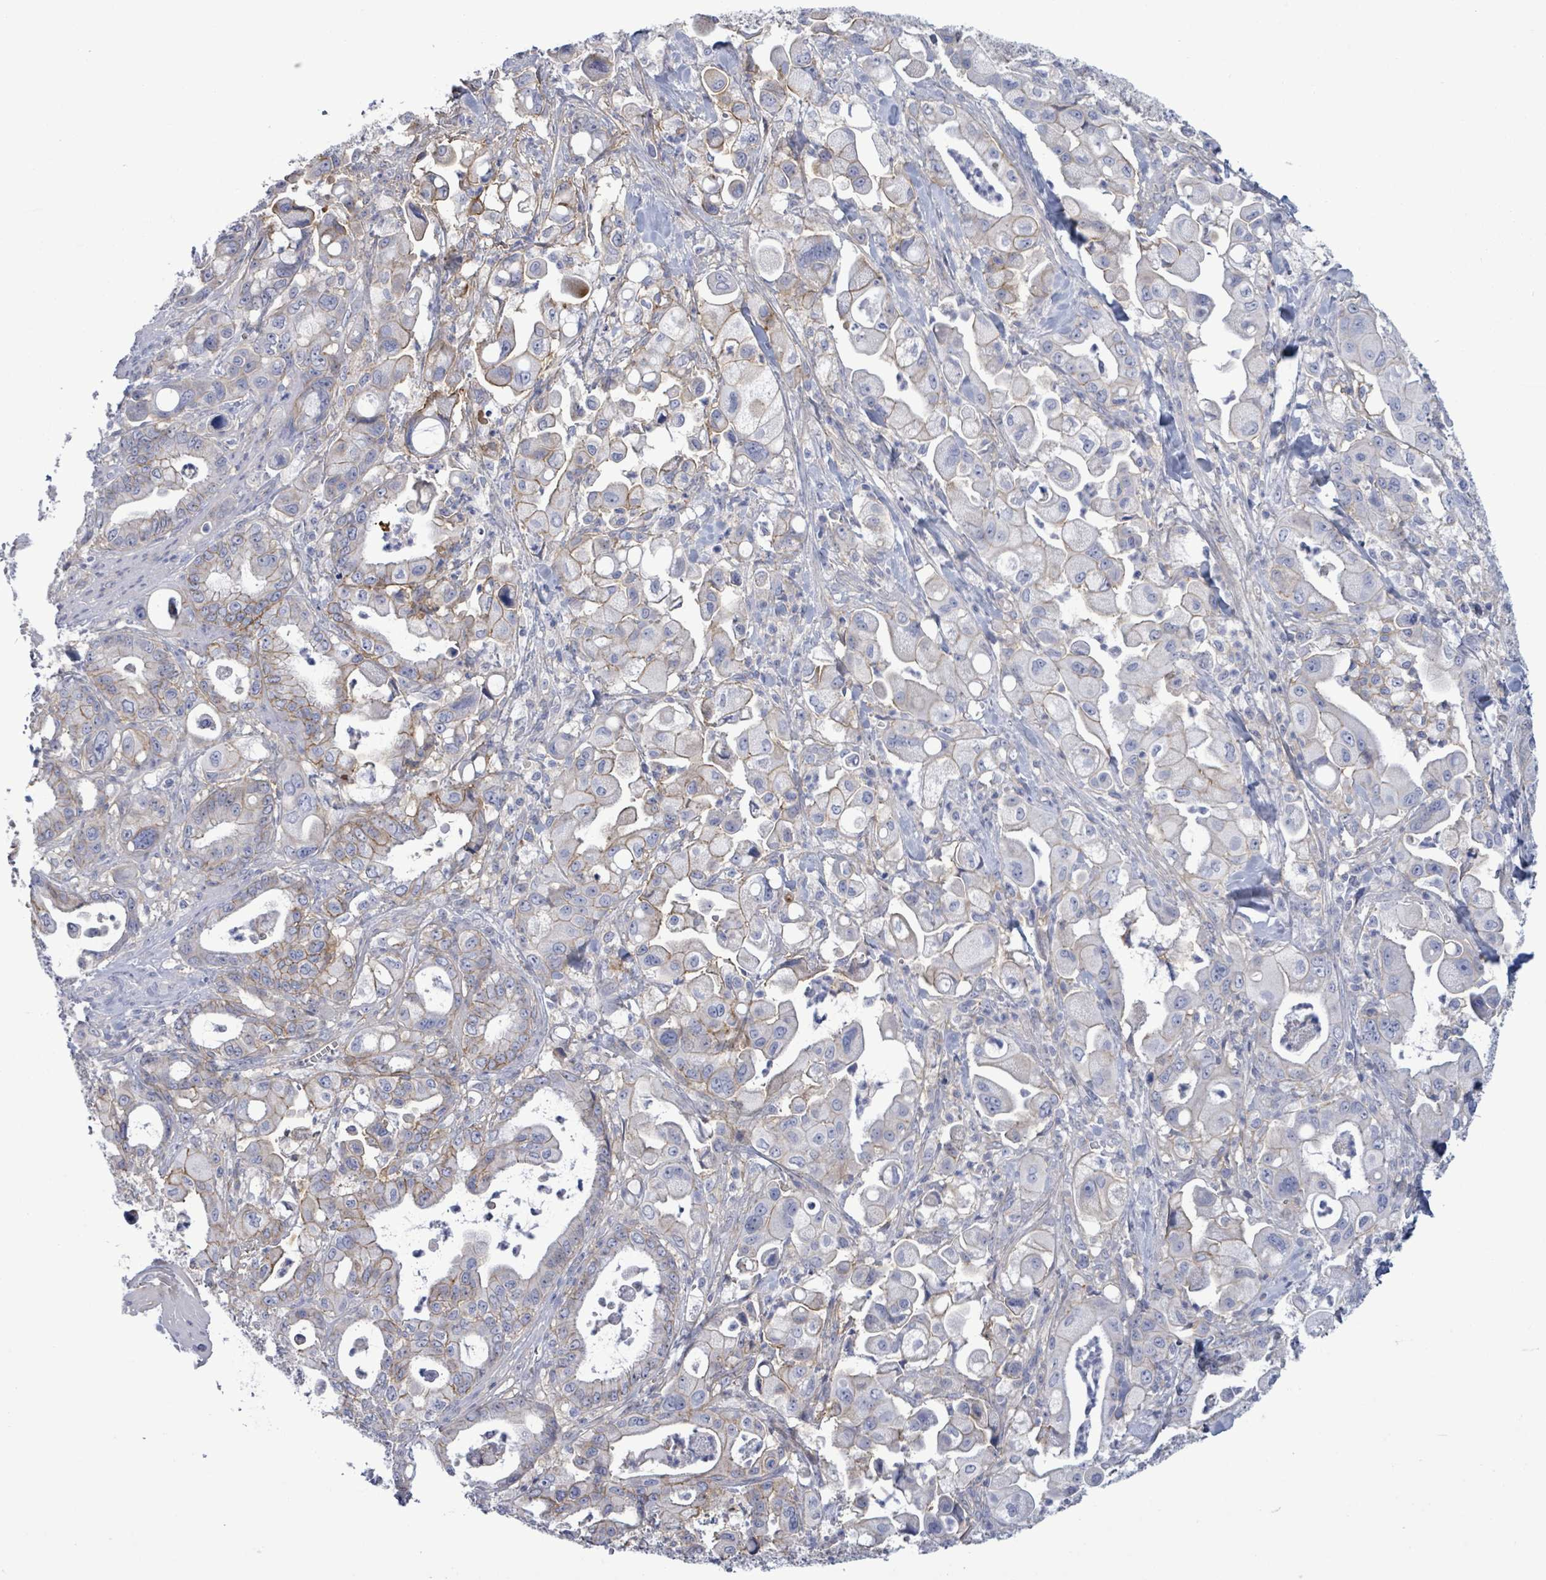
{"staining": {"intensity": "moderate", "quantity": "25%-75%", "location": "cytoplasmic/membranous"}, "tissue": "pancreatic cancer", "cell_type": "Tumor cells", "image_type": "cancer", "snomed": [{"axis": "morphology", "description": "Adenocarcinoma, NOS"}, {"axis": "topography", "description": "Pancreas"}], "caption": "A histopathology image of human pancreatic cancer (adenocarcinoma) stained for a protein exhibits moderate cytoplasmic/membranous brown staining in tumor cells. The staining was performed using DAB (3,3'-diaminobenzidine), with brown indicating positive protein expression. Nuclei are stained blue with hematoxylin.", "gene": "BSG", "patient": {"sex": "male", "age": 68}}